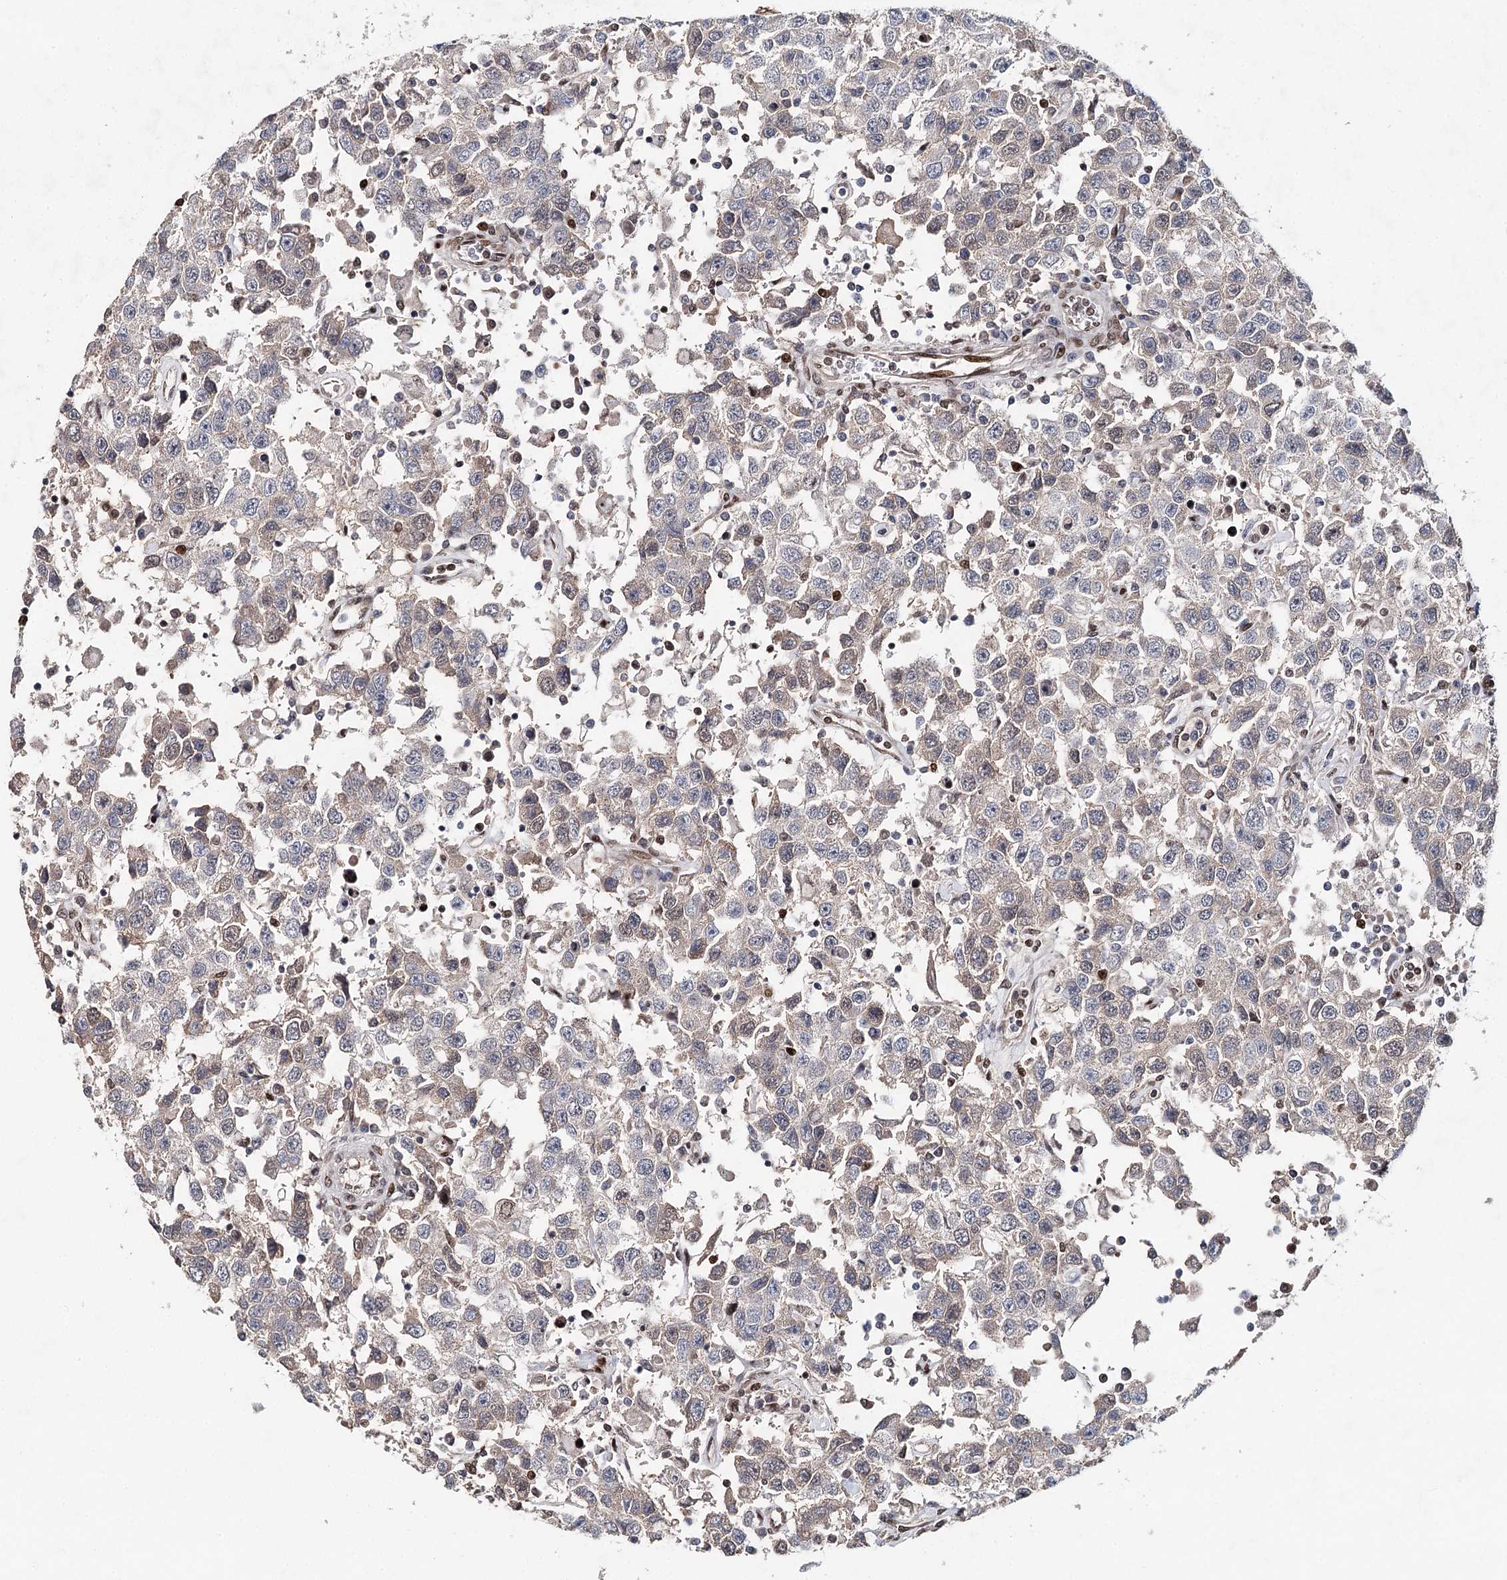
{"staining": {"intensity": "weak", "quantity": "<25%", "location": "nuclear"}, "tissue": "testis cancer", "cell_type": "Tumor cells", "image_type": "cancer", "snomed": [{"axis": "morphology", "description": "Seminoma, NOS"}, {"axis": "topography", "description": "Testis"}], "caption": "Immunohistochemical staining of human testis cancer shows no significant positivity in tumor cells.", "gene": "FRMD4A", "patient": {"sex": "male", "age": 41}}